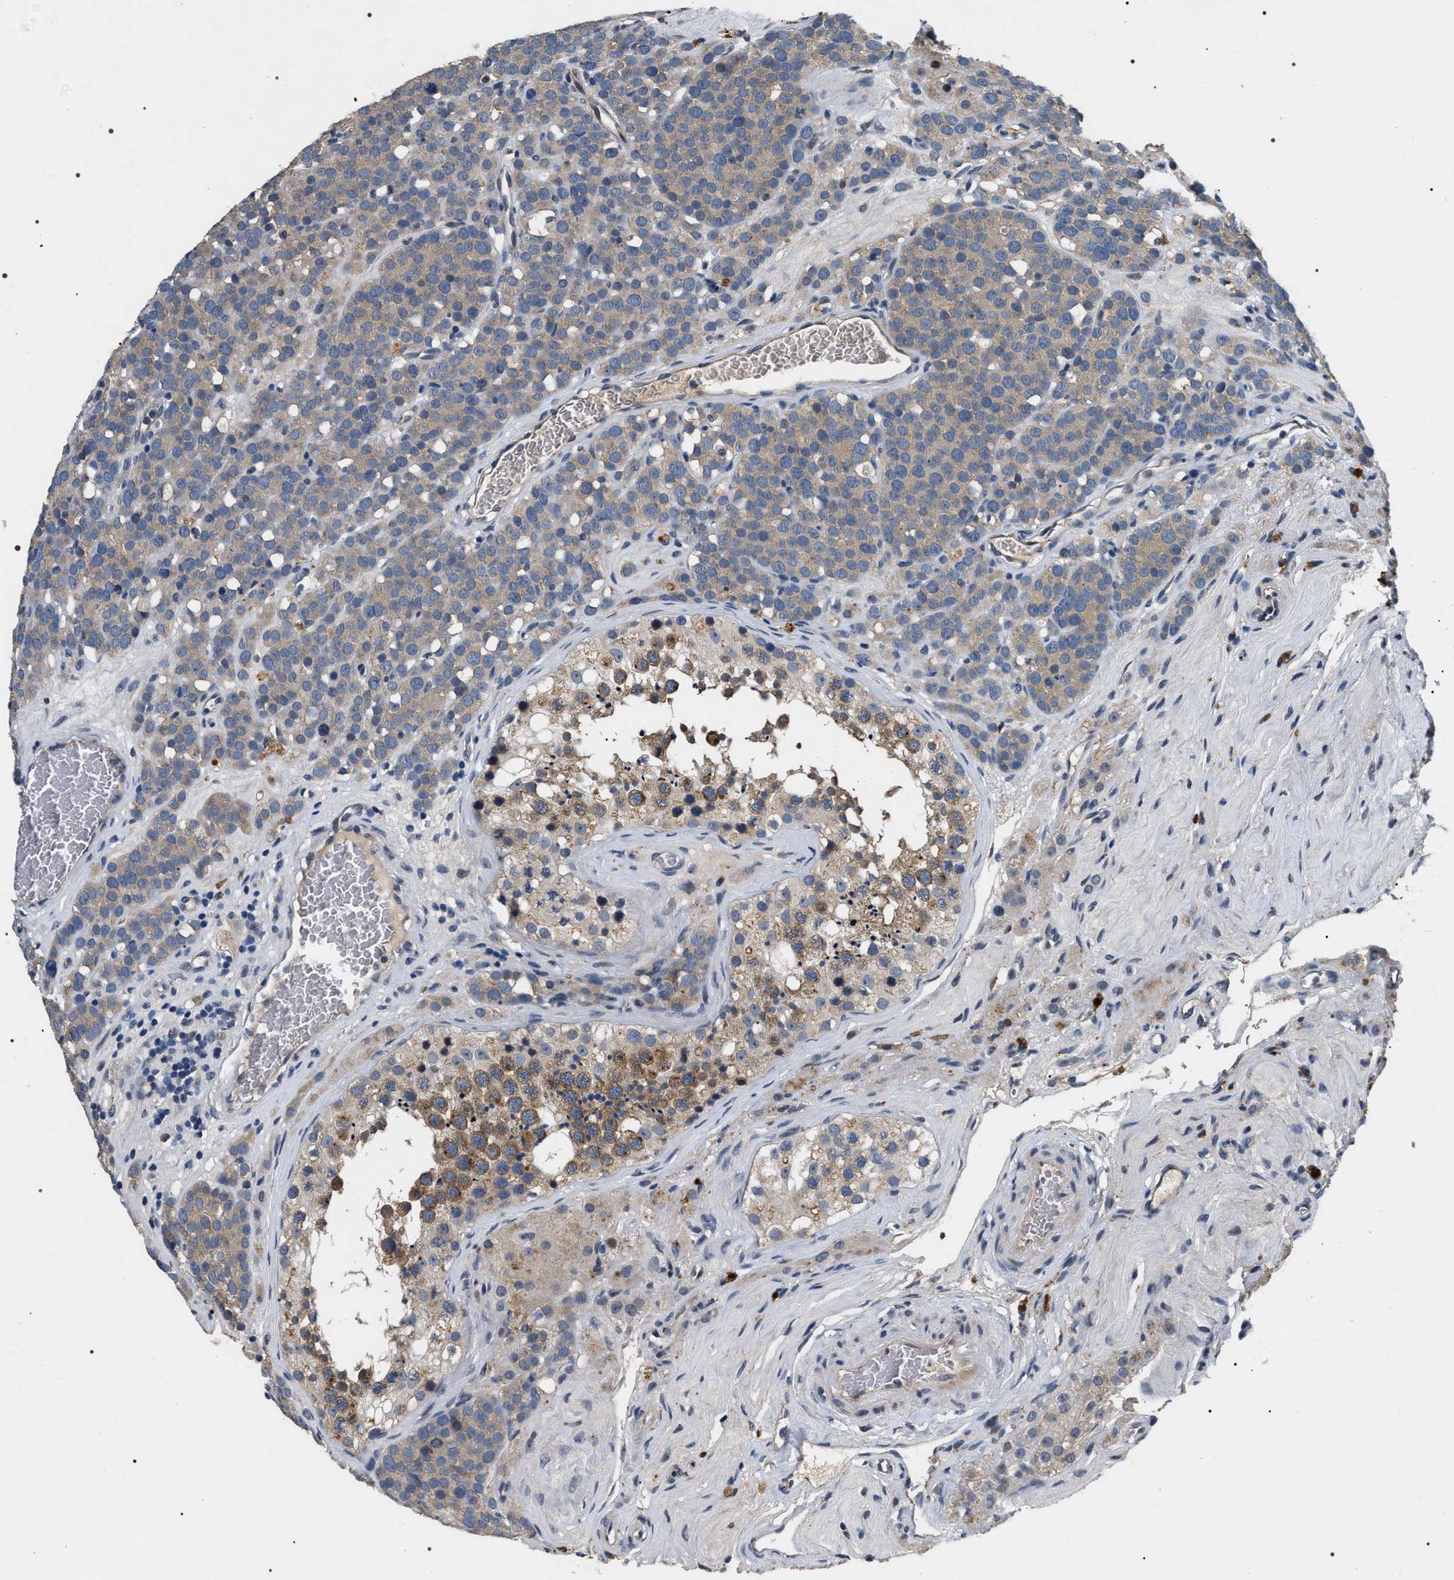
{"staining": {"intensity": "negative", "quantity": "none", "location": "none"}, "tissue": "testis cancer", "cell_type": "Tumor cells", "image_type": "cancer", "snomed": [{"axis": "morphology", "description": "Seminoma, NOS"}, {"axis": "topography", "description": "Testis"}], "caption": "Immunohistochemistry (IHC) micrograph of human testis seminoma stained for a protein (brown), which exhibits no staining in tumor cells.", "gene": "IFT81", "patient": {"sex": "male", "age": 71}}